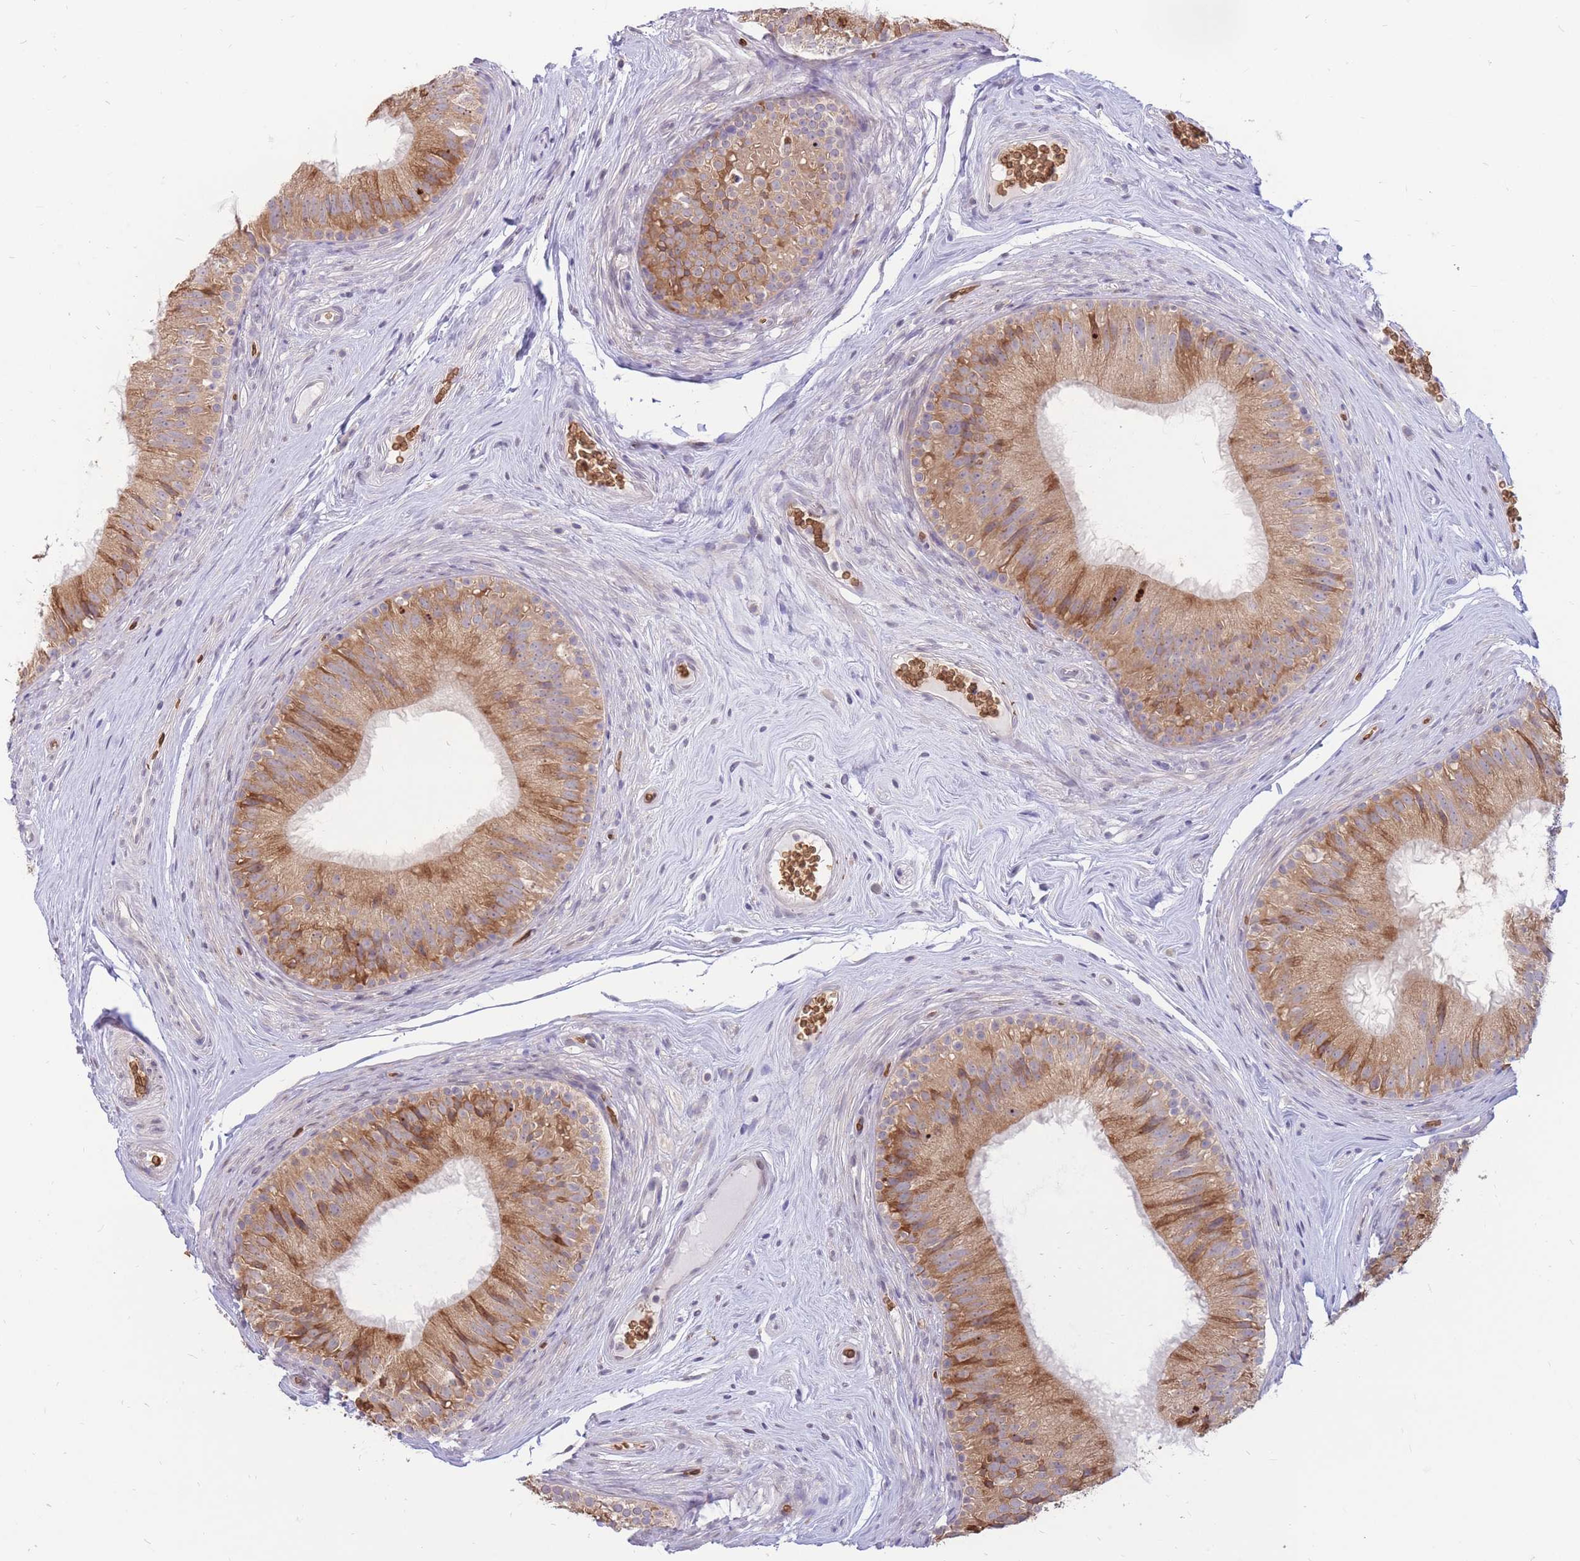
{"staining": {"intensity": "moderate", "quantity": ">75%", "location": "cytoplasmic/membranous"}, "tissue": "epididymis", "cell_type": "Glandular cells", "image_type": "normal", "snomed": [{"axis": "morphology", "description": "Normal tissue, NOS"}, {"axis": "topography", "description": "Epididymis"}], "caption": "Protein expression analysis of unremarkable human epididymis reveals moderate cytoplasmic/membranous expression in about >75% of glandular cells. Using DAB (brown) and hematoxylin (blue) stains, captured at high magnification using brightfield microscopy.", "gene": "ATP10D", "patient": {"sex": "male", "age": 34}}